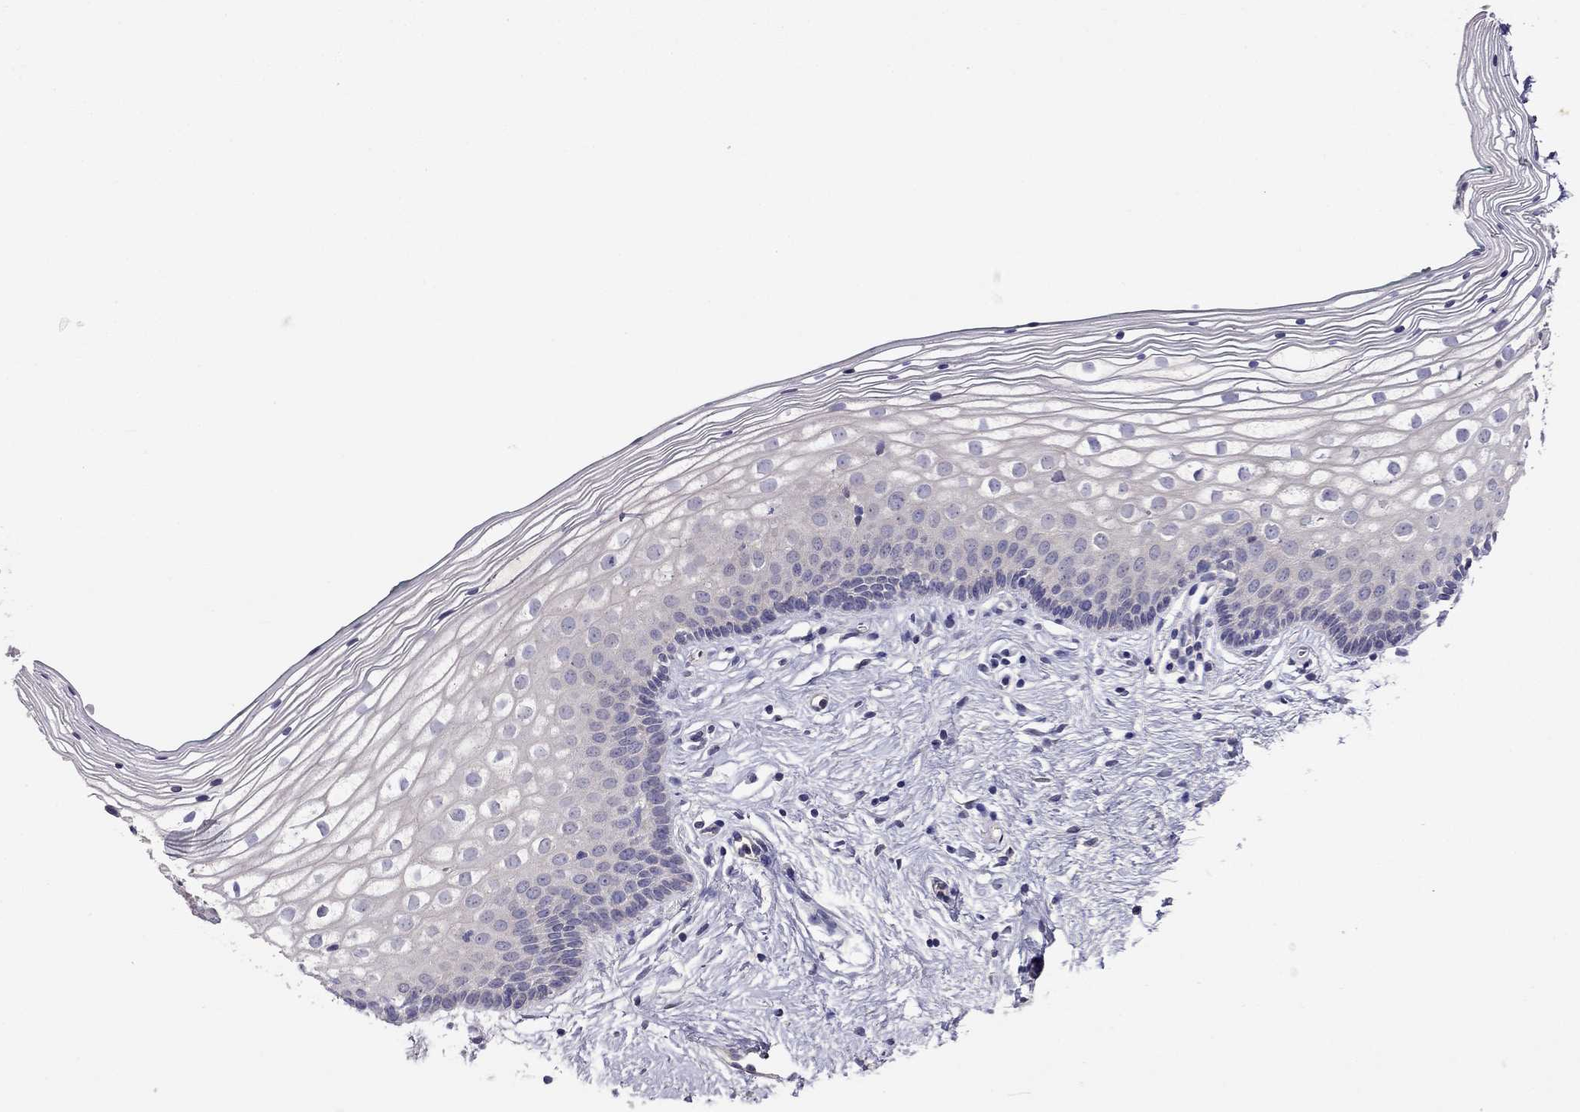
{"staining": {"intensity": "negative", "quantity": "none", "location": "none"}, "tissue": "vagina", "cell_type": "Squamous epithelial cells", "image_type": "normal", "snomed": [{"axis": "morphology", "description": "Normal tissue, NOS"}, {"axis": "topography", "description": "Vagina"}], "caption": "Immunohistochemistry micrograph of benign vagina: vagina stained with DAB shows no significant protein positivity in squamous epithelial cells. (DAB immunohistochemistry visualized using brightfield microscopy, high magnification).", "gene": "SCNN1D", "patient": {"sex": "female", "age": 36}}